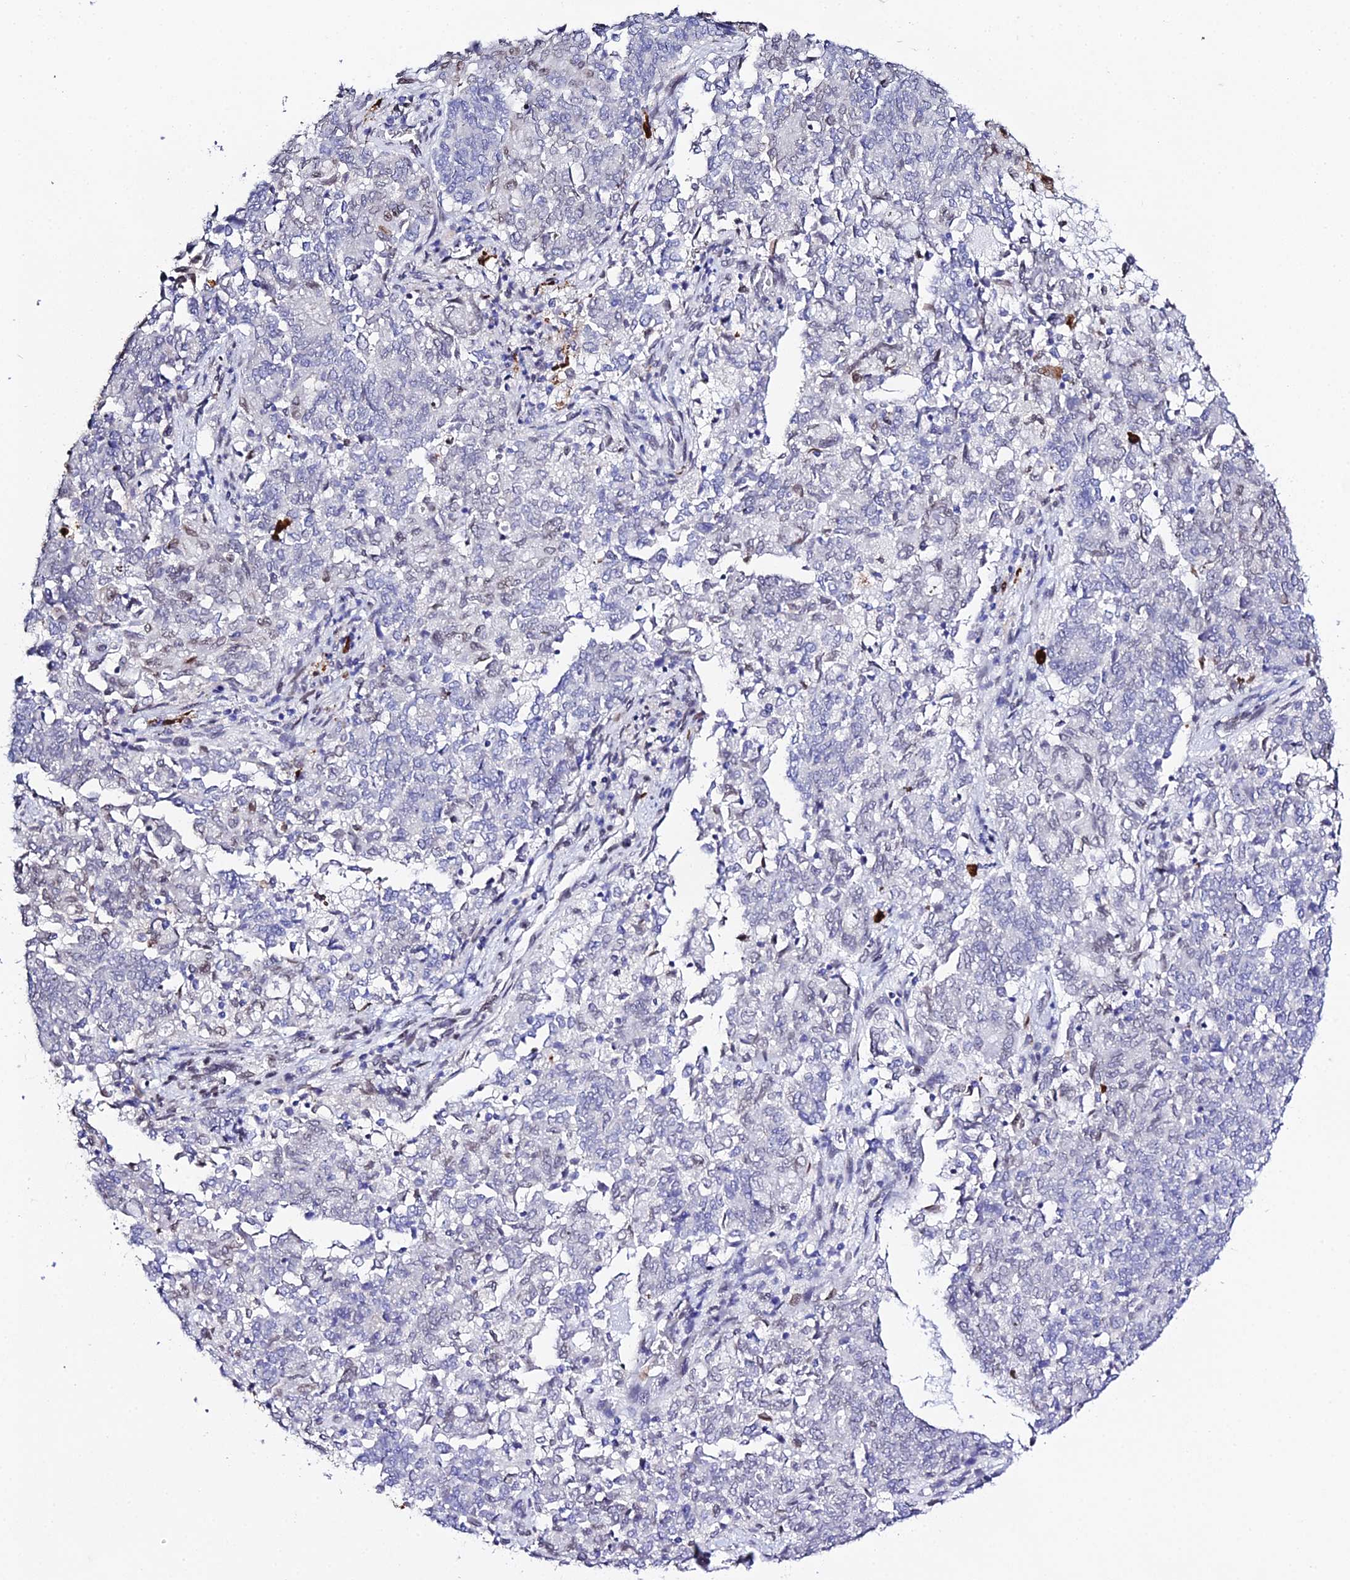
{"staining": {"intensity": "negative", "quantity": "none", "location": "none"}, "tissue": "endometrial cancer", "cell_type": "Tumor cells", "image_type": "cancer", "snomed": [{"axis": "morphology", "description": "Adenocarcinoma, NOS"}, {"axis": "topography", "description": "Endometrium"}], "caption": "DAB (3,3'-diaminobenzidine) immunohistochemical staining of endometrial cancer demonstrates no significant positivity in tumor cells.", "gene": "MCM10", "patient": {"sex": "female", "age": 80}}